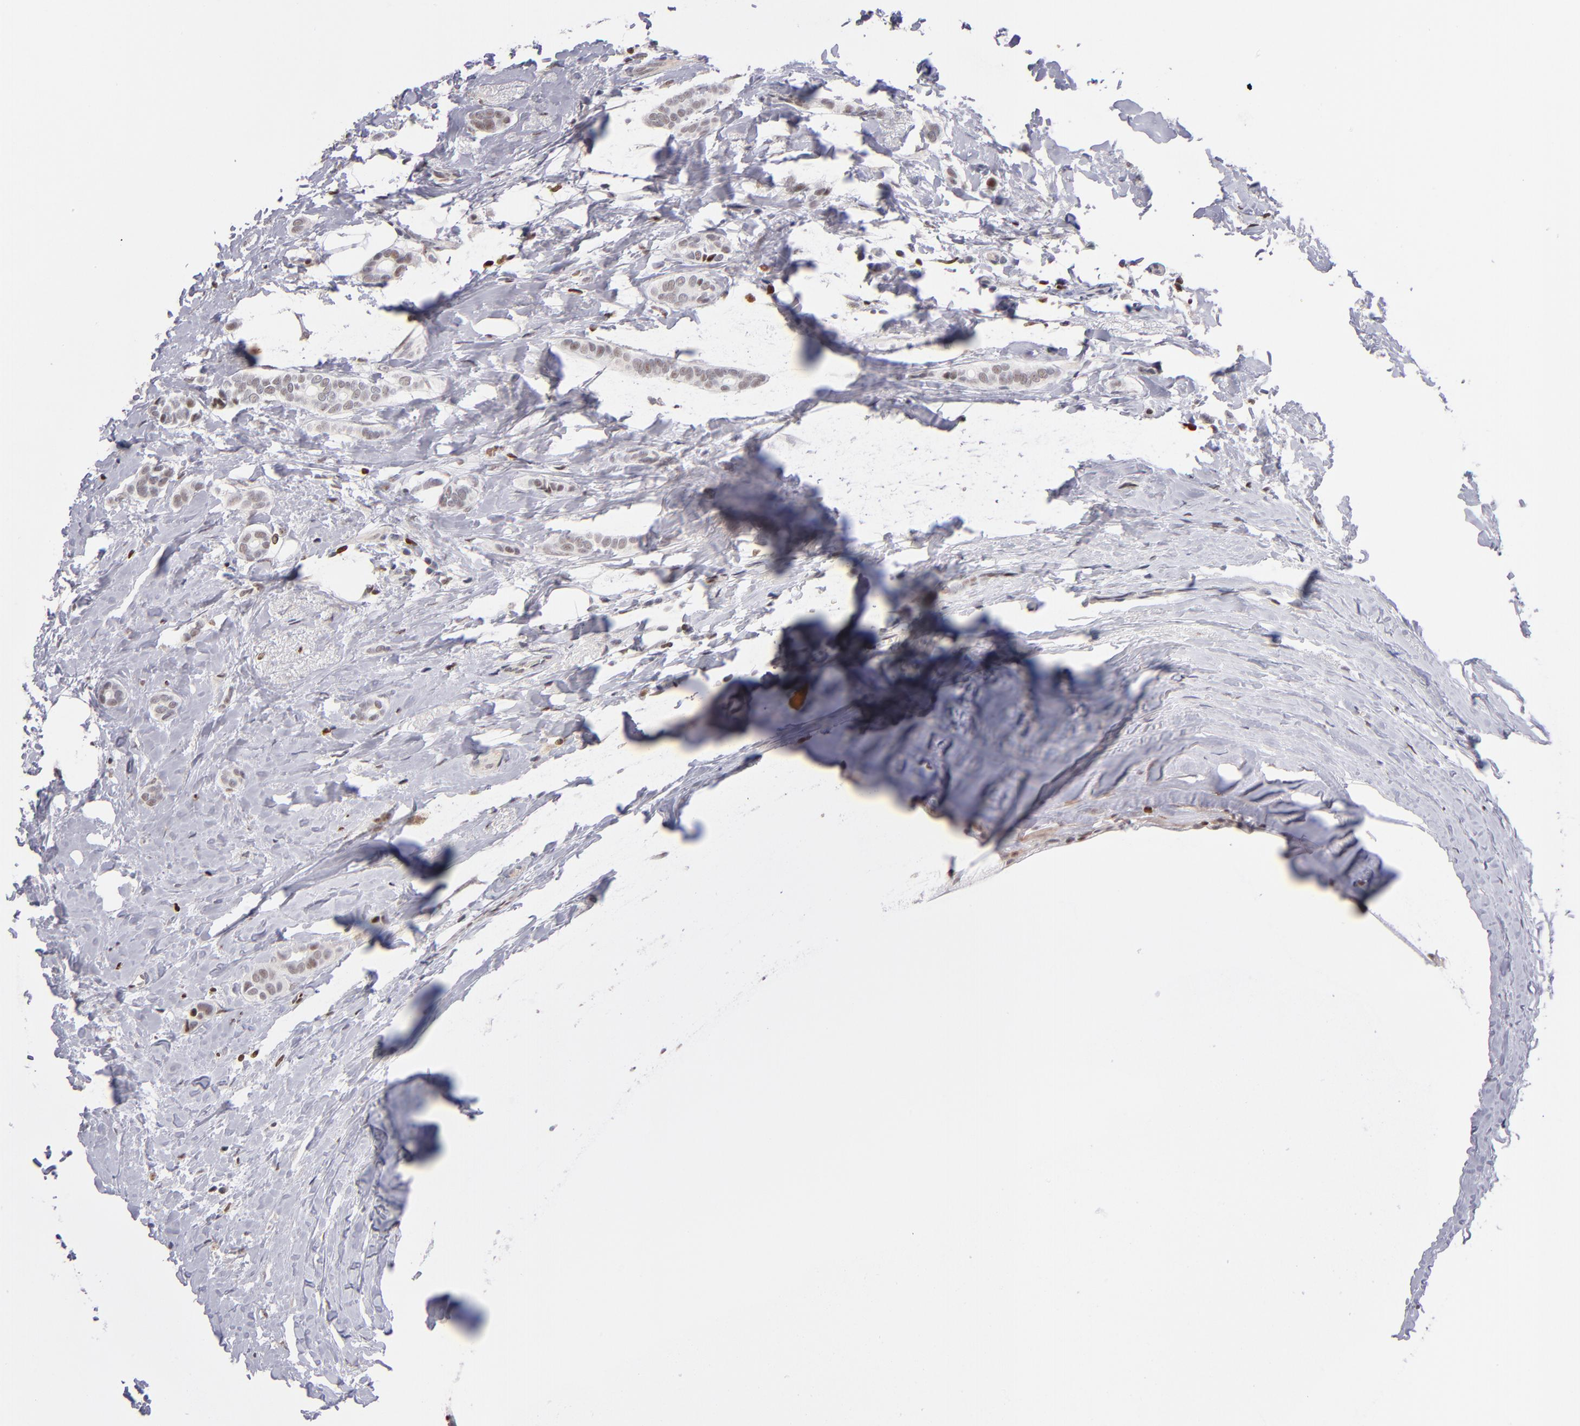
{"staining": {"intensity": "weak", "quantity": ">75%", "location": "nuclear"}, "tissue": "breast cancer", "cell_type": "Tumor cells", "image_type": "cancer", "snomed": [{"axis": "morphology", "description": "Duct carcinoma"}, {"axis": "topography", "description": "Breast"}], "caption": "High-magnification brightfield microscopy of infiltrating ductal carcinoma (breast) stained with DAB (3,3'-diaminobenzidine) (brown) and counterstained with hematoxylin (blue). tumor cells exhibit weak nuclear staining is seen in about>75% of cells.", "gene": "POLA1", "patient": {"sex": "female", "age": 54}}